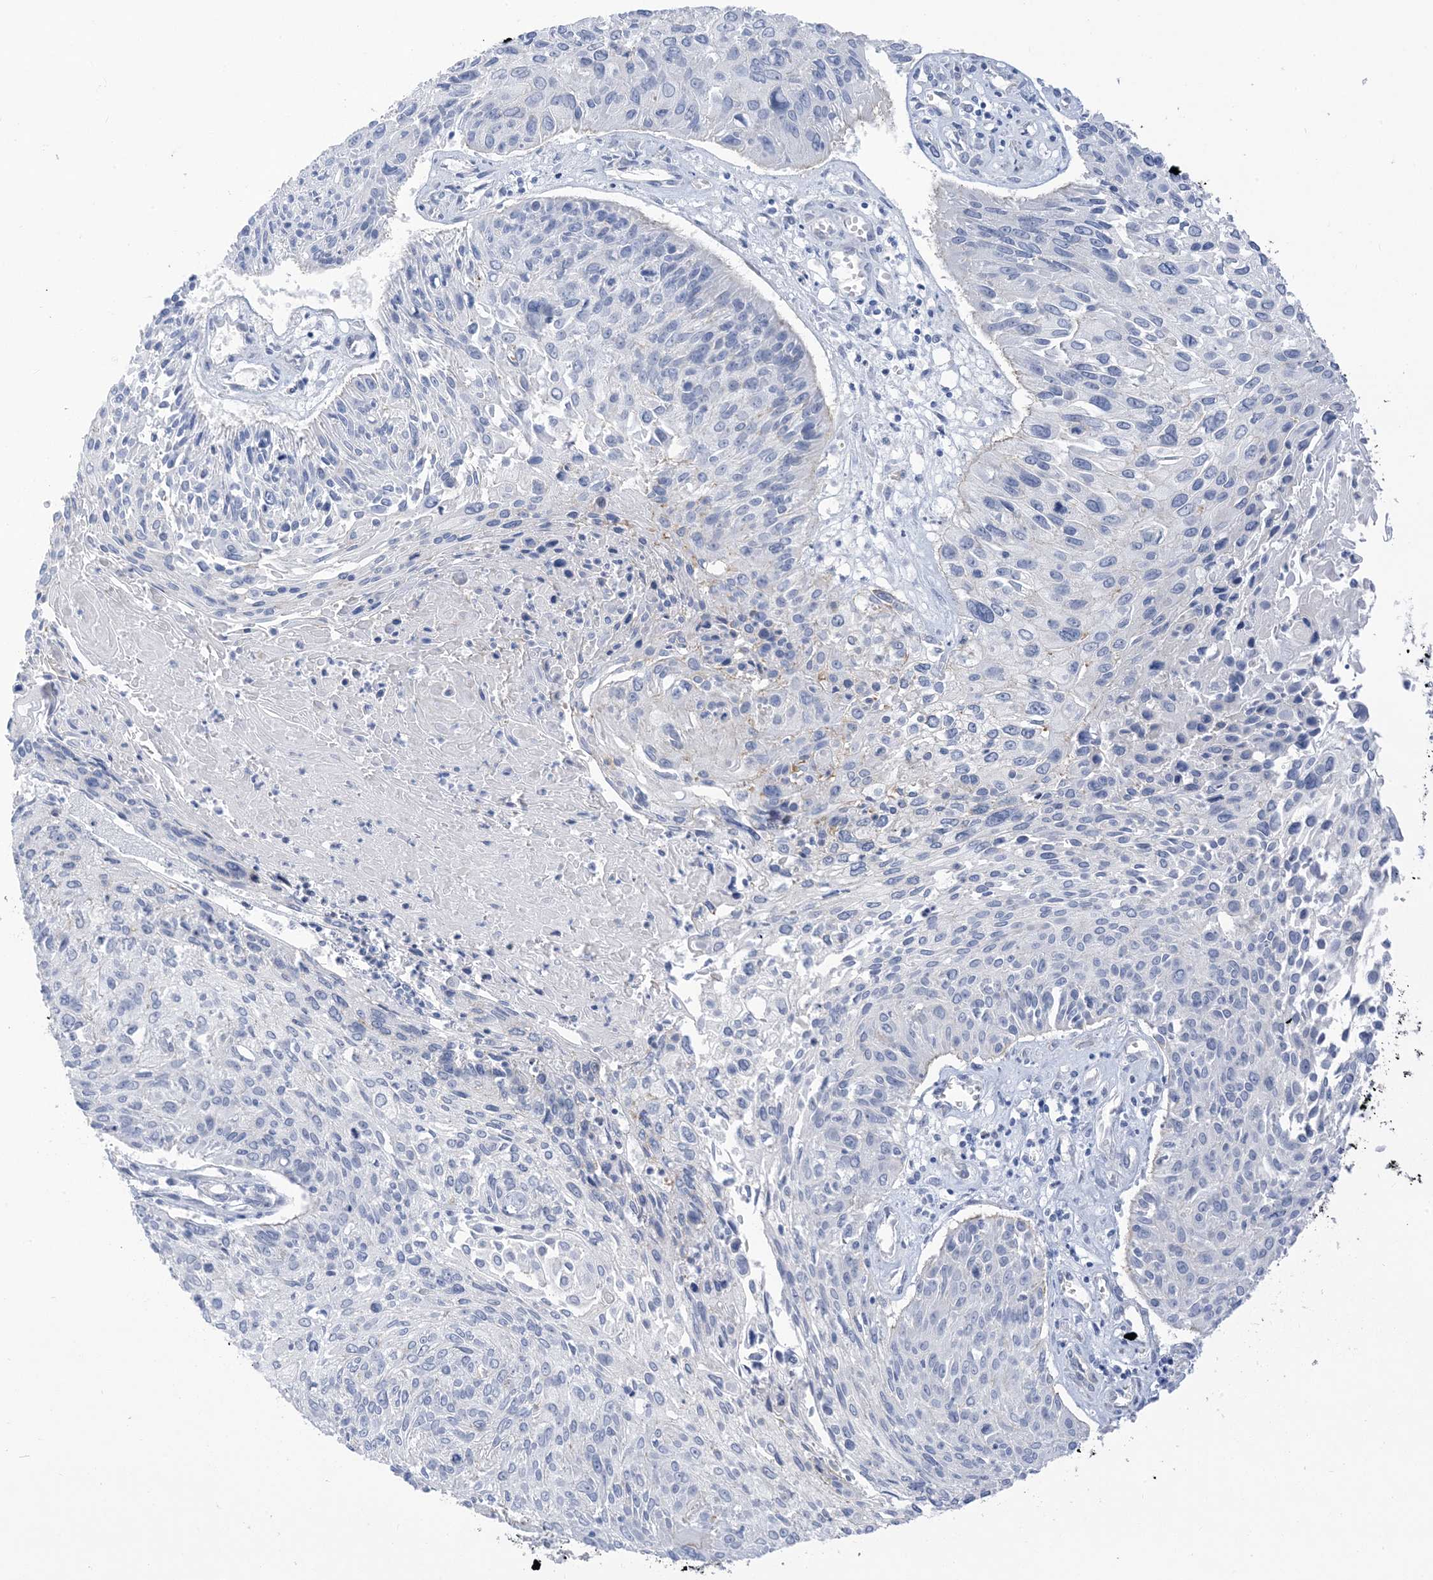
{"staining": {"intensity": "negative", "quantity": "none", "location": "none"}, "tissue": "cervical cancer", "cell_type": "Tumor cells", "image_type": "cancer", "snomed": [{"axis": "morphology", "description": "Squamous cell carcinoma, NOS"}, {"axis": "topography", "description": "Cervix"}], "caption": "Tumor cells show no significant protein staining in cervical cancer (squamous cell carcinoma).", "gene": "IL36B", "patient": {"sex": "female", "age": 51}}